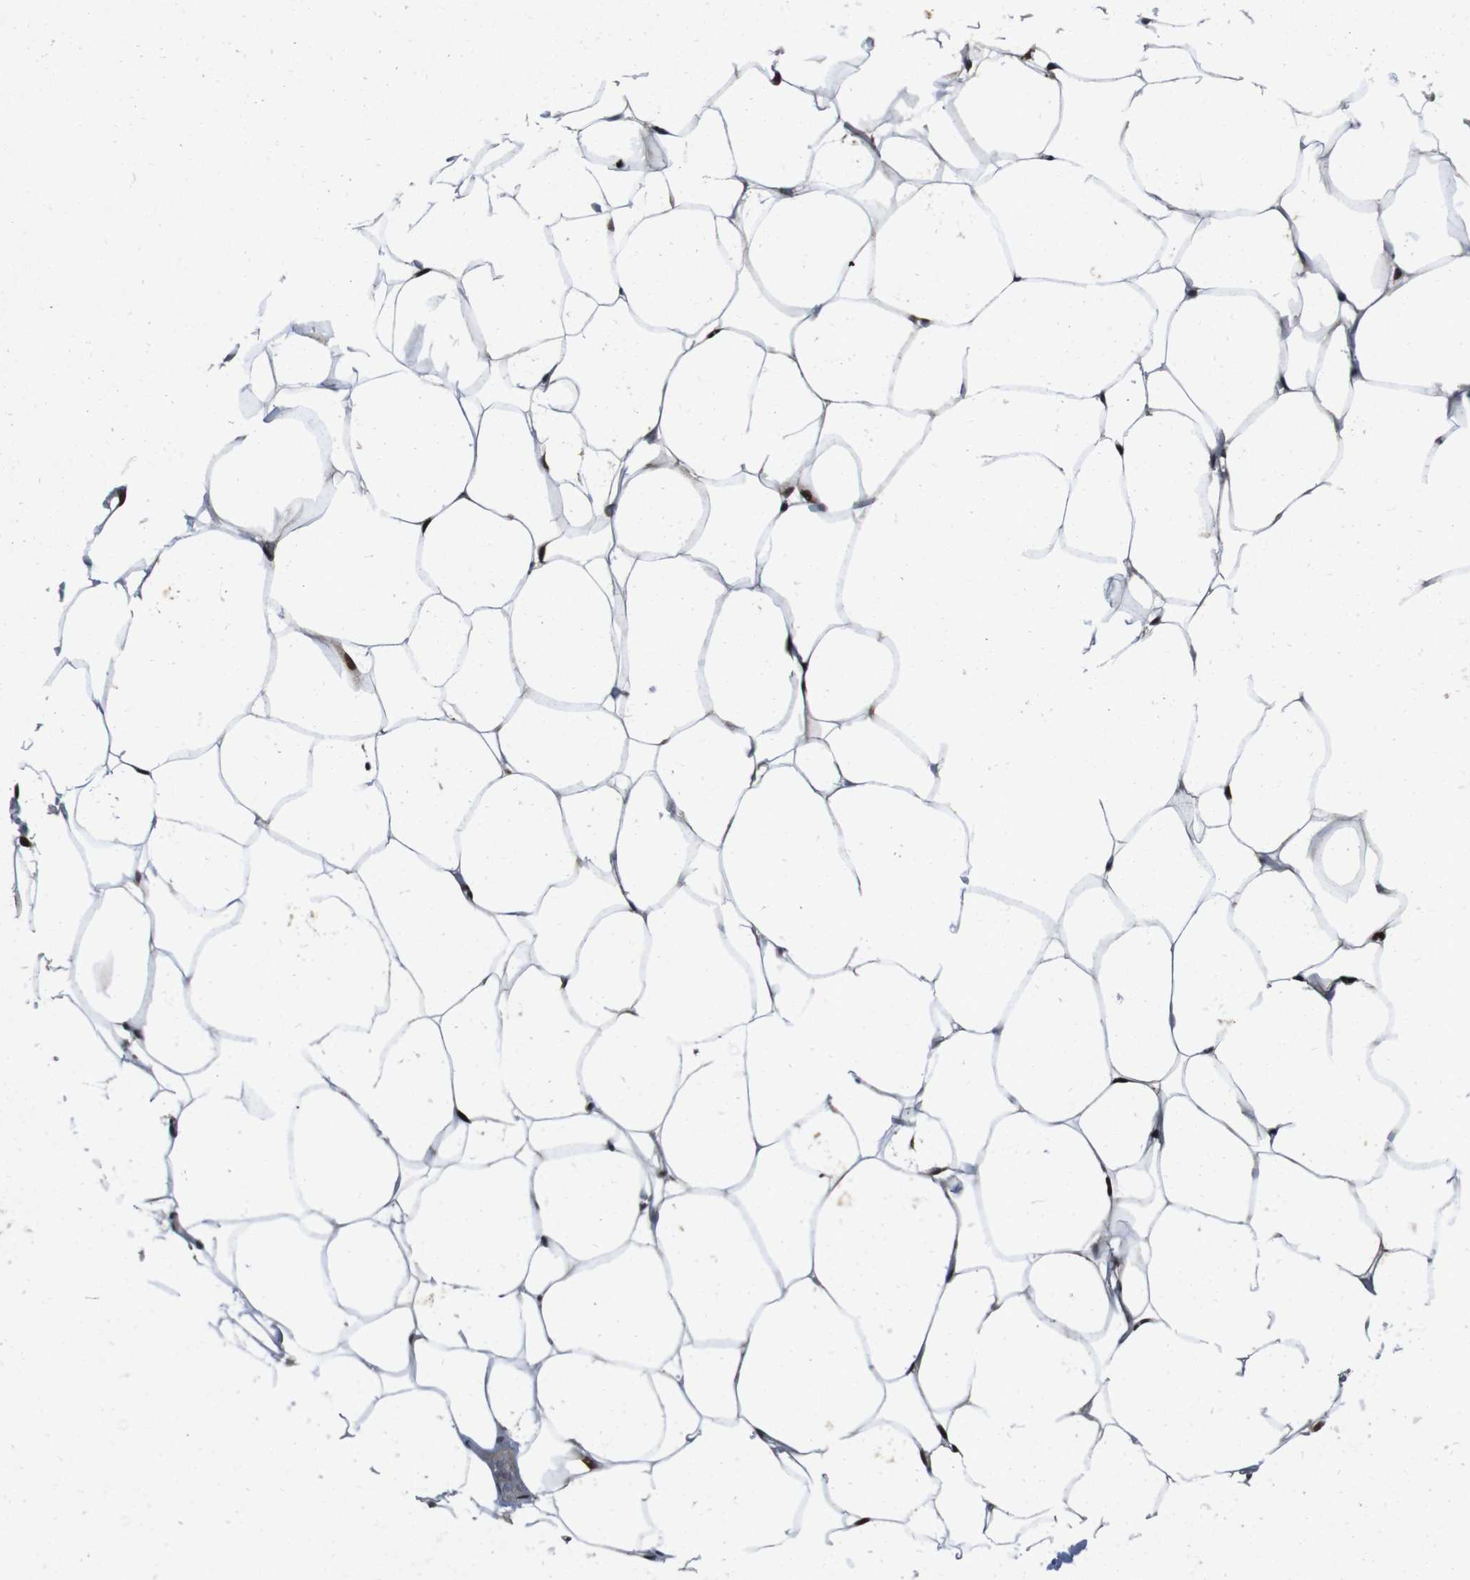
{"staining": {"intensity": "strong", "quantity": ">75%", "location": "nuclear"}, "tissue": "adipose tissue", "cell_type": "Adipocytes", "image_type": "normal", "snomed": [{"axis": "morphology", "description": "Normal tissue, NOS"}, {"axis": "topography", "description": "Breast"}, {"axis": "topography", "description": "Adipose tissue"}], "caption": "Strong nuclear expression for a protein is appreciated in about >75% of adipocytes of normal adipose tissue using IHC.", "gene": "AKT3", "patient": {"sex": "female", "age": 25}}